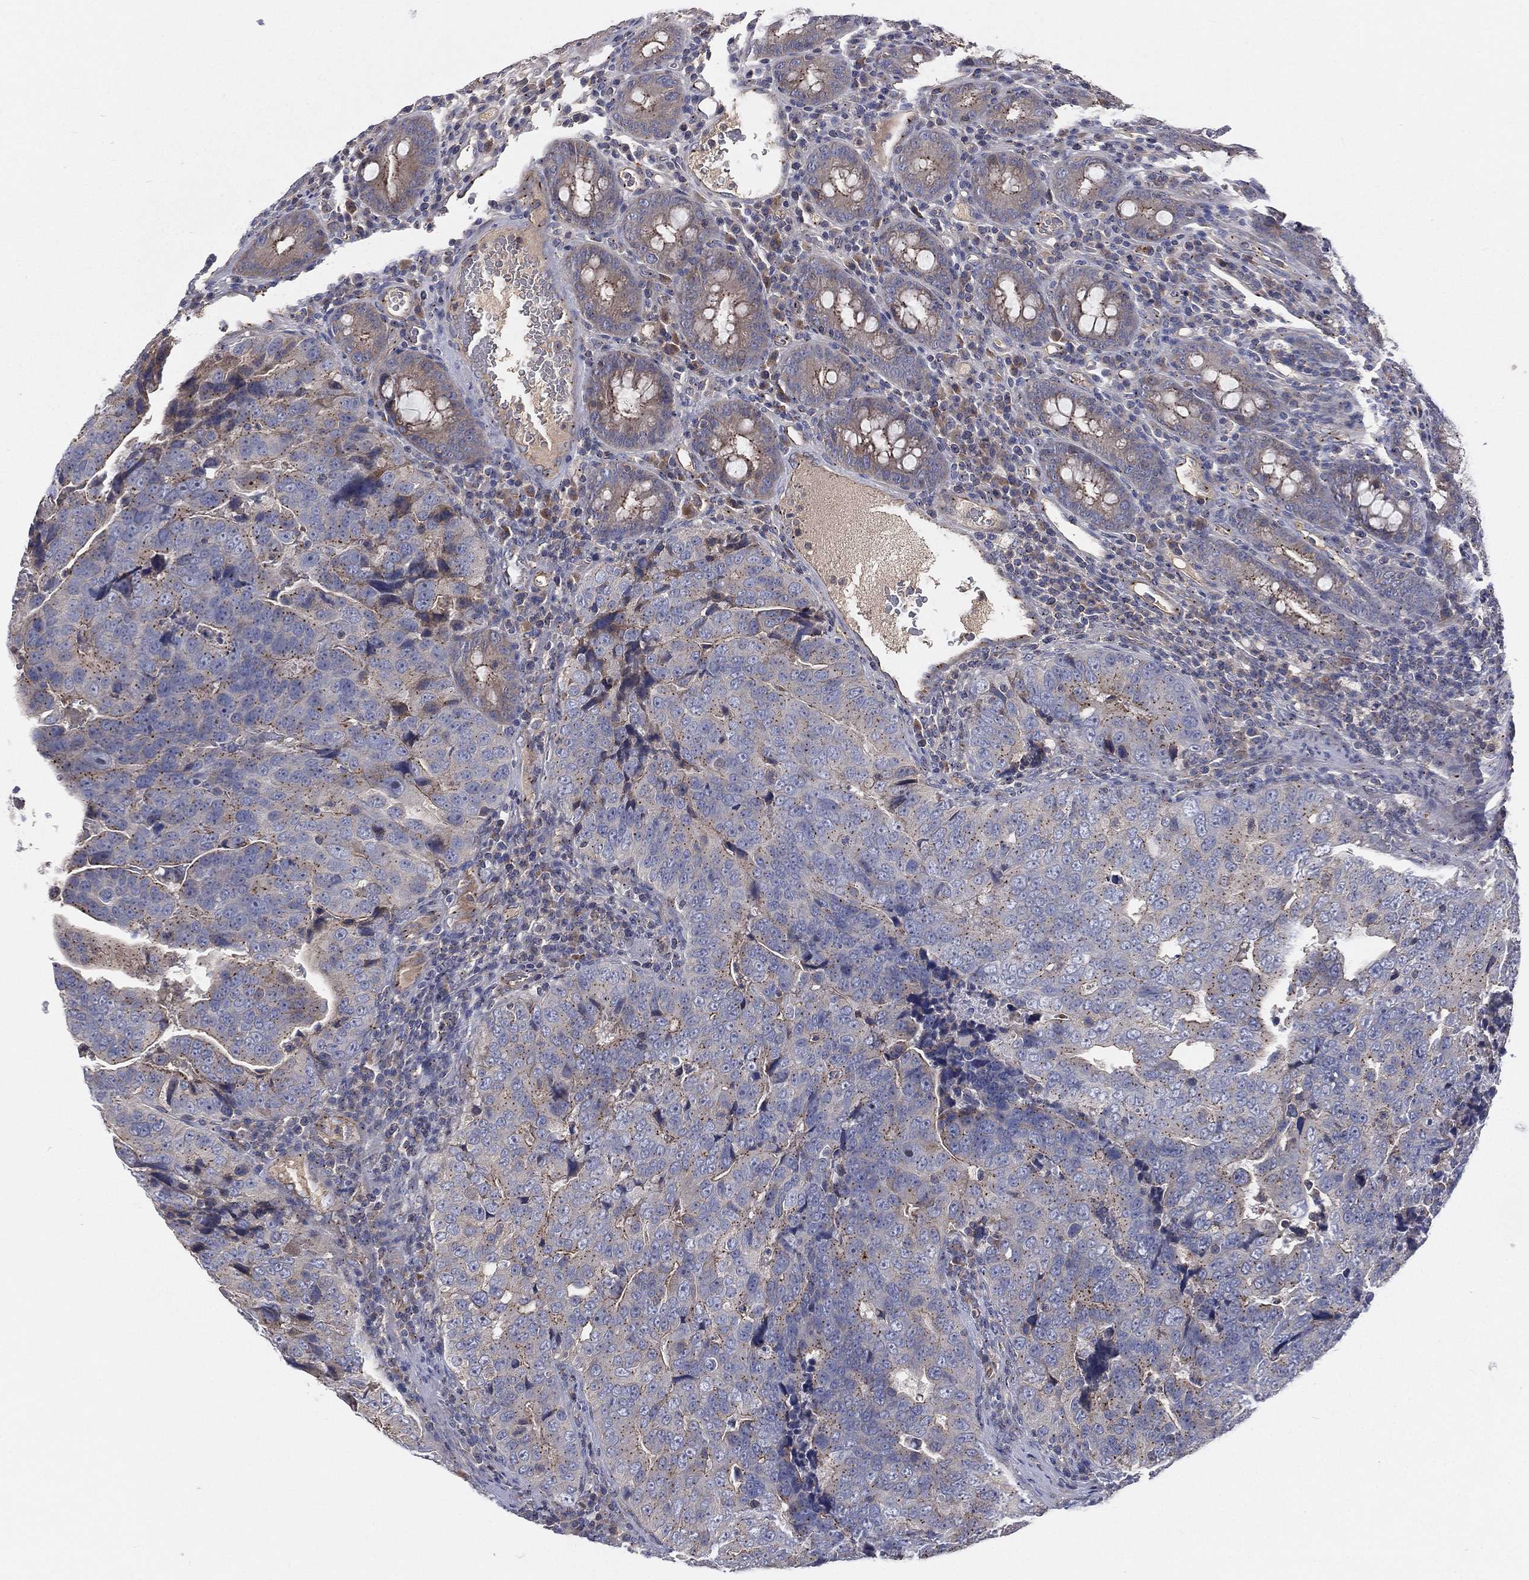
{"staining": {"intensity": "moderate", "quantity": "<25%", "location": "cytoplasmic/membranous"}, "tissue": "colorectal cancer", "cell_type": "Tumor cells", "image_type": "cancer", "snomed": [{"axis": "morphology", "description": "Adenocarcinoma, NOS"}, {"axis": "topography", "description": "Colon"}], "caption": "Colorectal cancer (adenocarcinoma) stained with a brown dye reveals moderate cytoplasmic/membranous positive expression in about <25% of tumor cells.", "gene": "CROCC", "patient": {"sex": "female", "age": 72}}